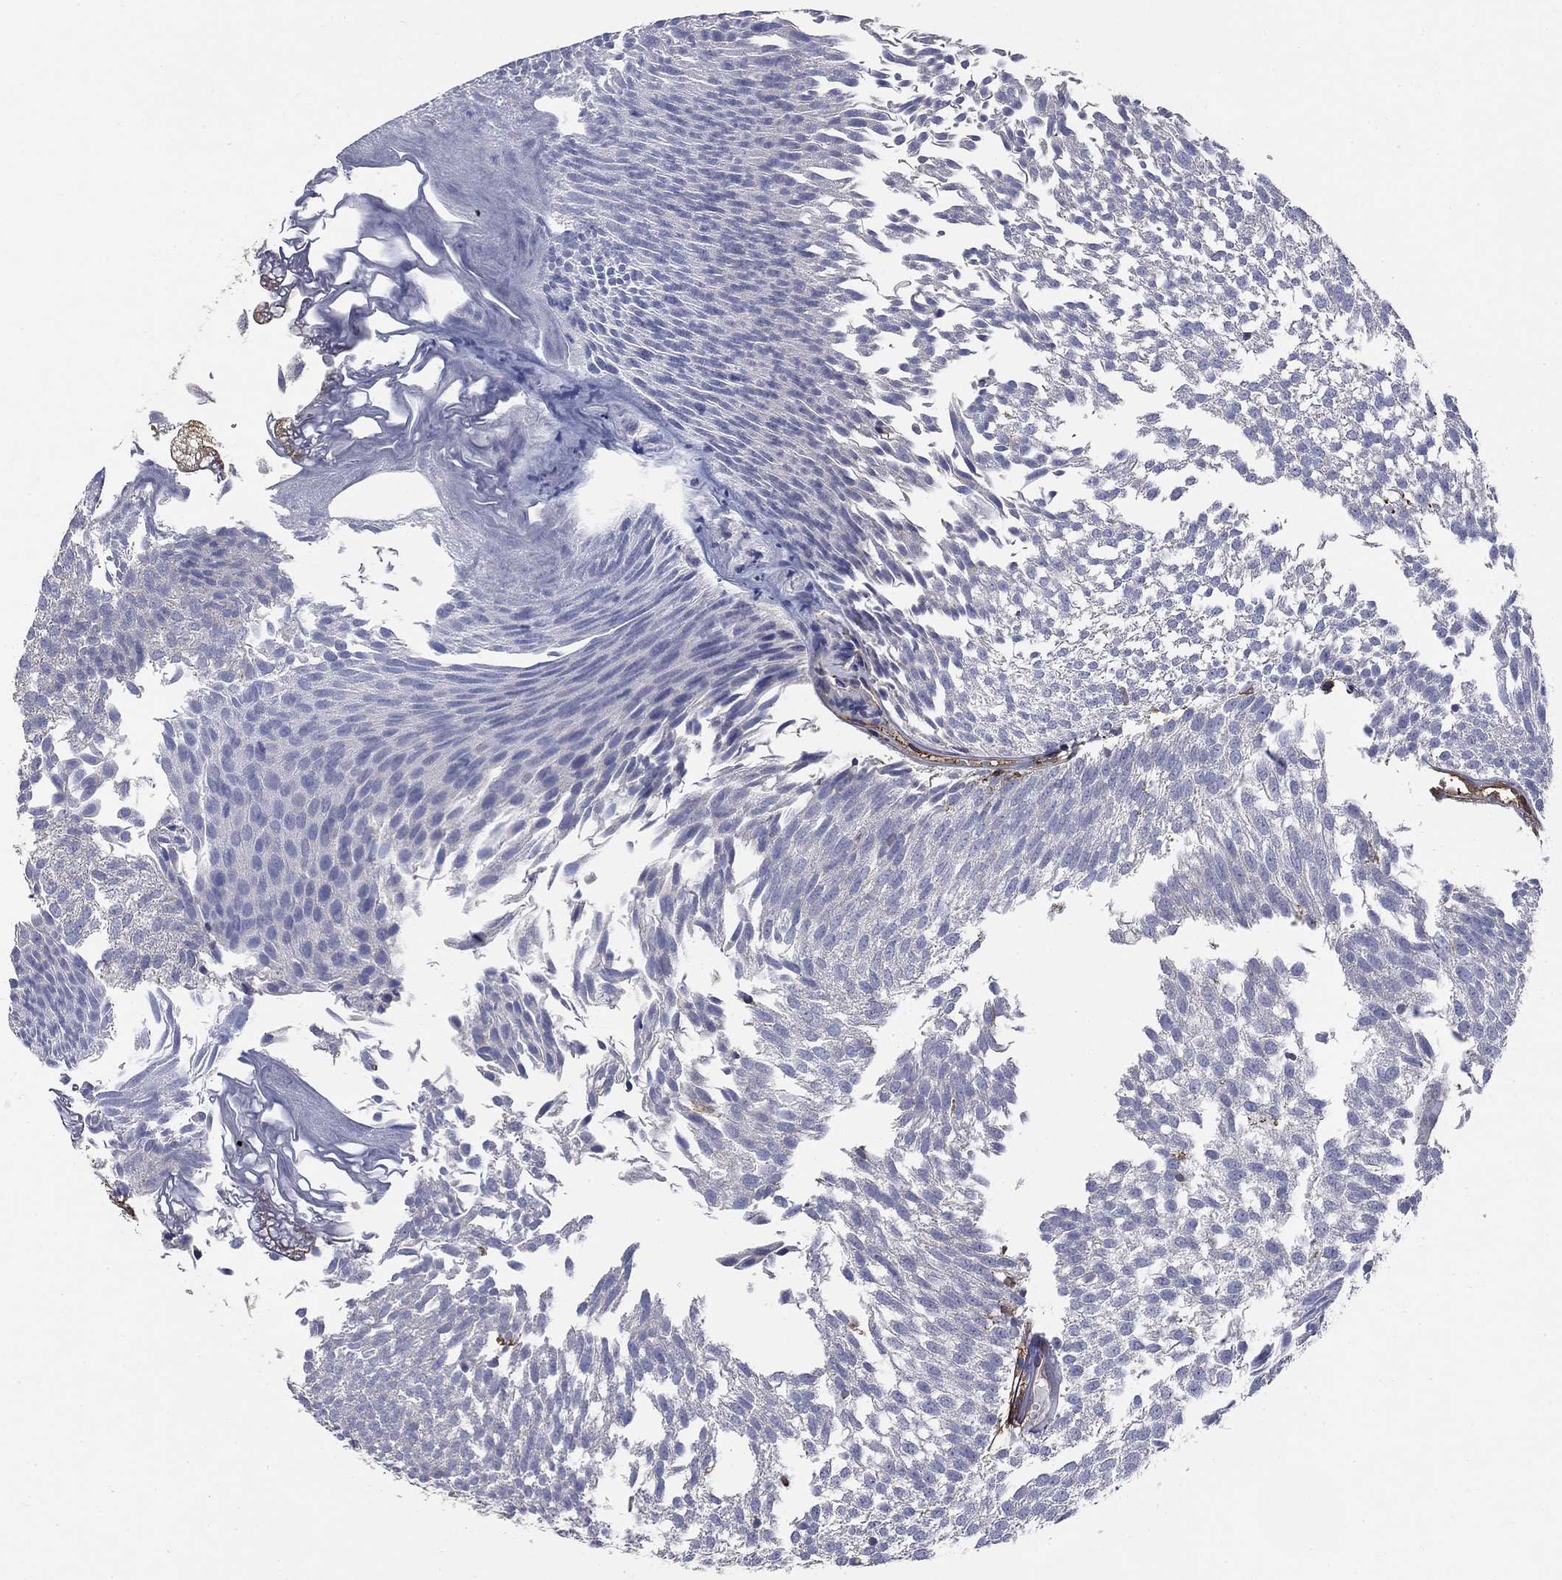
{"staining": {"intensity": "negative", "quantity": "none", "location": "none"}, "tissue": "urothelial cancer", "cell_type": "Tumor cells", "image_type": "cancer", "snomed": [{"axis": "morphology", "description": "Urothelial carcinoma, Low grade"}, {"axis": "topography", "description": "Urinary bladder"}], "caption": "Histopathology image shows no protein staining in tumor cells of urothelial cancer tissue. (DAB IHC, high magnification).", "gene": "DPYSL2", "patient": {"sex": "male", "age": 52}}